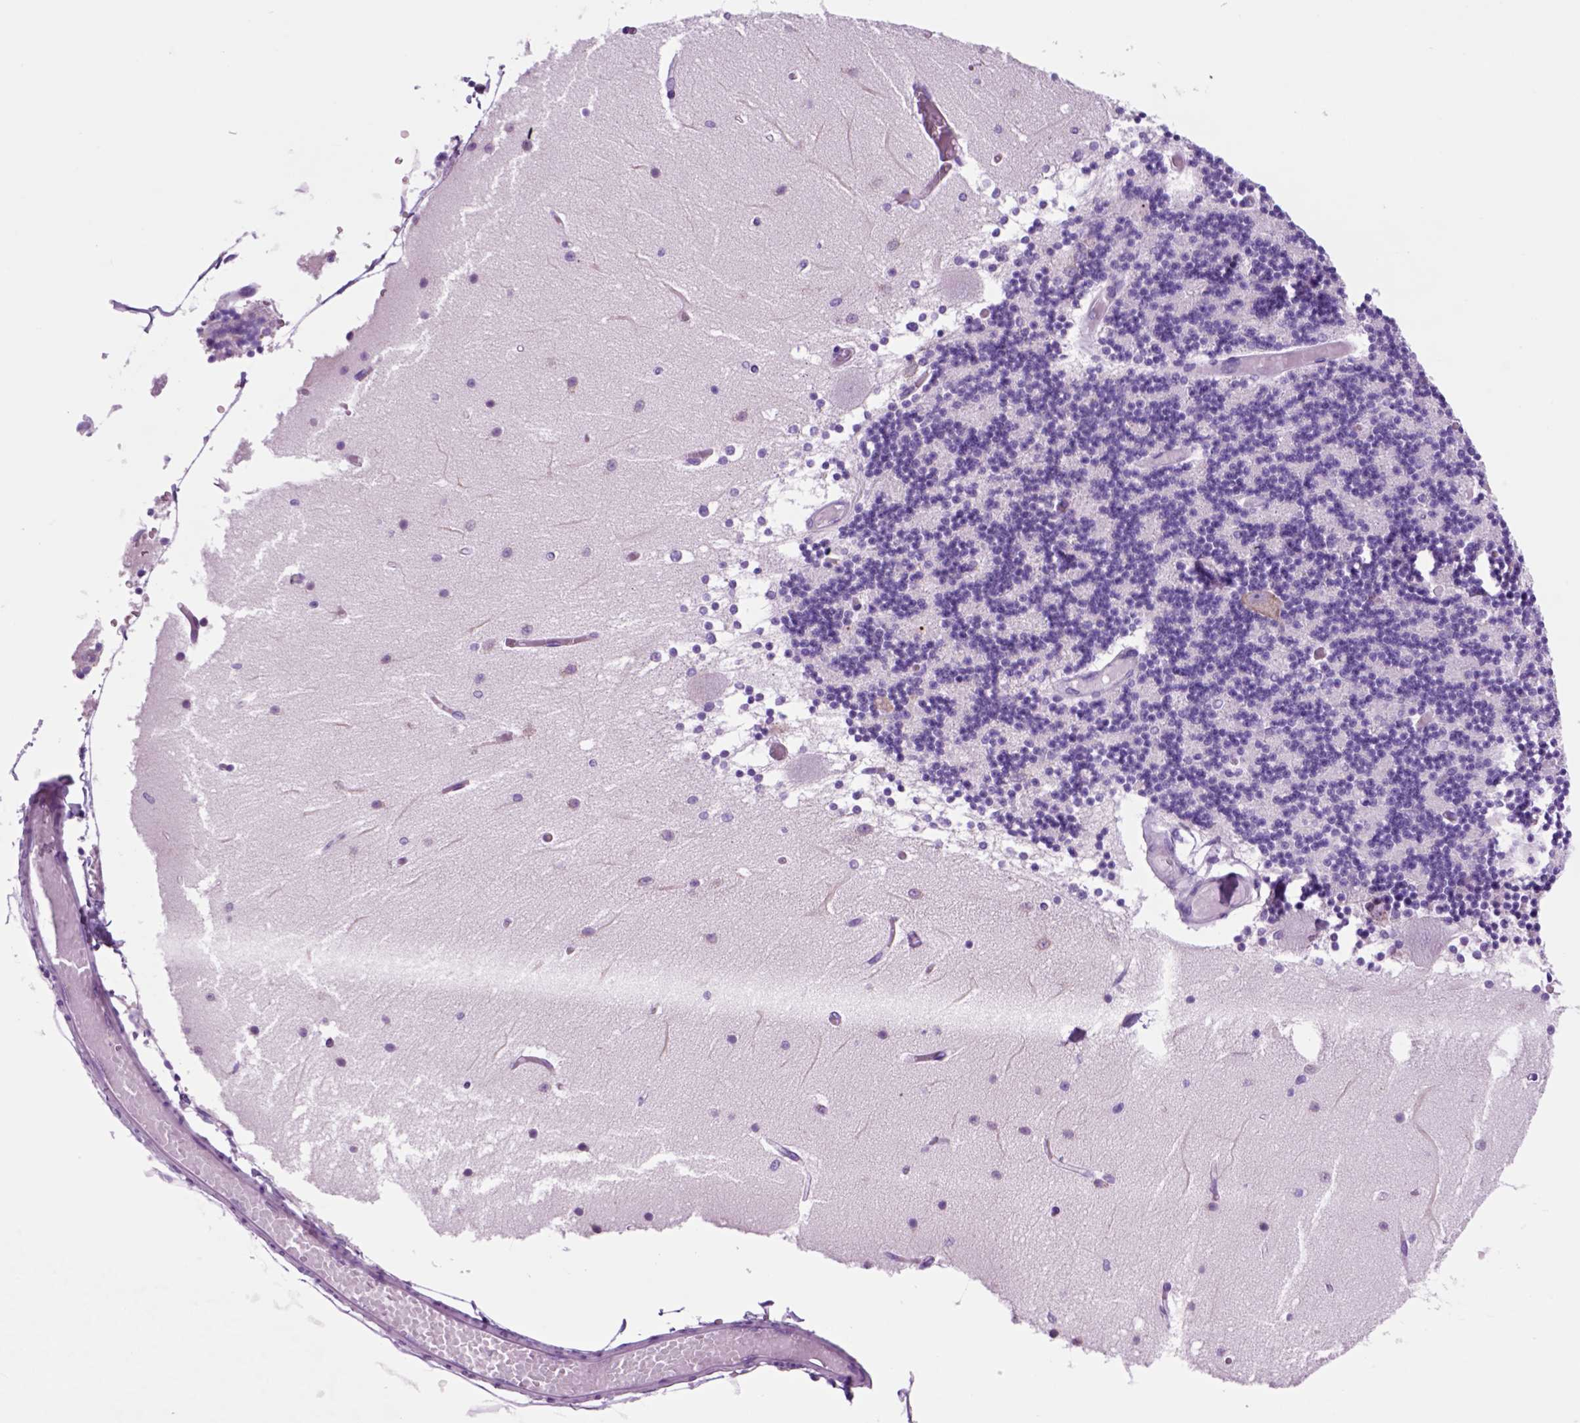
{"staining": {"intensity": "negative", "quantity": "none", "location": "none"}, "tissue": "cerebellum", "cell_type": "Cells in granular layer", "image_type": "normal", "snomed": [{"axis": "morphology", "description": "Normal tissue, NOS"}, {"axis": "topography", "description": "Cerebellum"}], "caption": "DAB (3,3'-diaminobenzidine) immunohistochemical staining of normal human cerebellum displays no significant positivity in cells in granular layer.", "gene": "HHIPL2", "patient": {"sex": "female", "age": 28}}